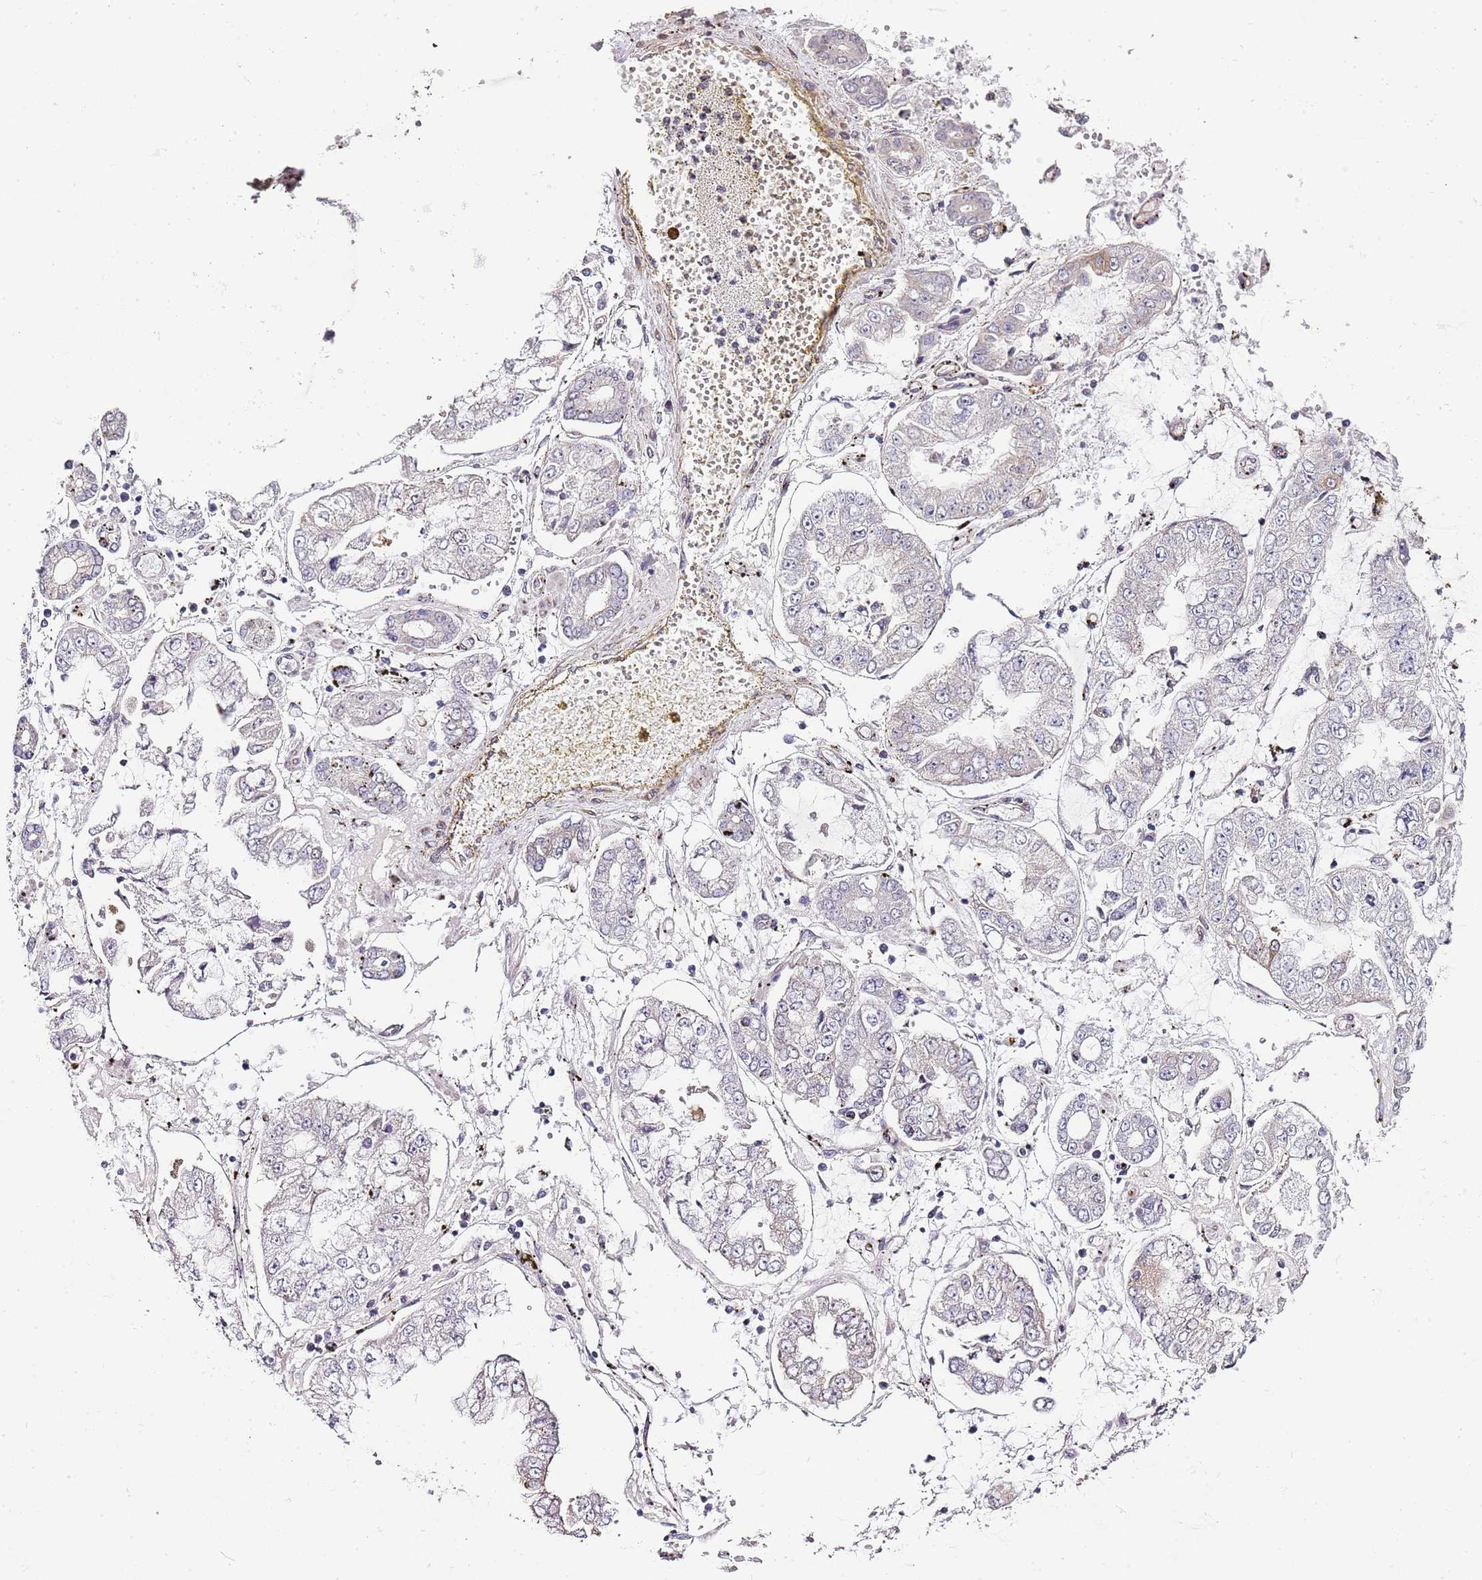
{"staining": {"intensity": "negative", "quantity": "none", "location": "none"}, "tissue": "stomach cancer", "cell_type": "Tumor cells", "image_type": "cancer", "snomed": [{"axis": "morphology", "description": "Adenocarcinoma, NOS"}, {"axis": "topography", "description": "Stomach"}], "caption": "Immunohistochemistry of stomach cancer exhibits no expression in tumor cells.", "gene": "TBC1D9", "patient": {"sex": "male", "age": 76}}